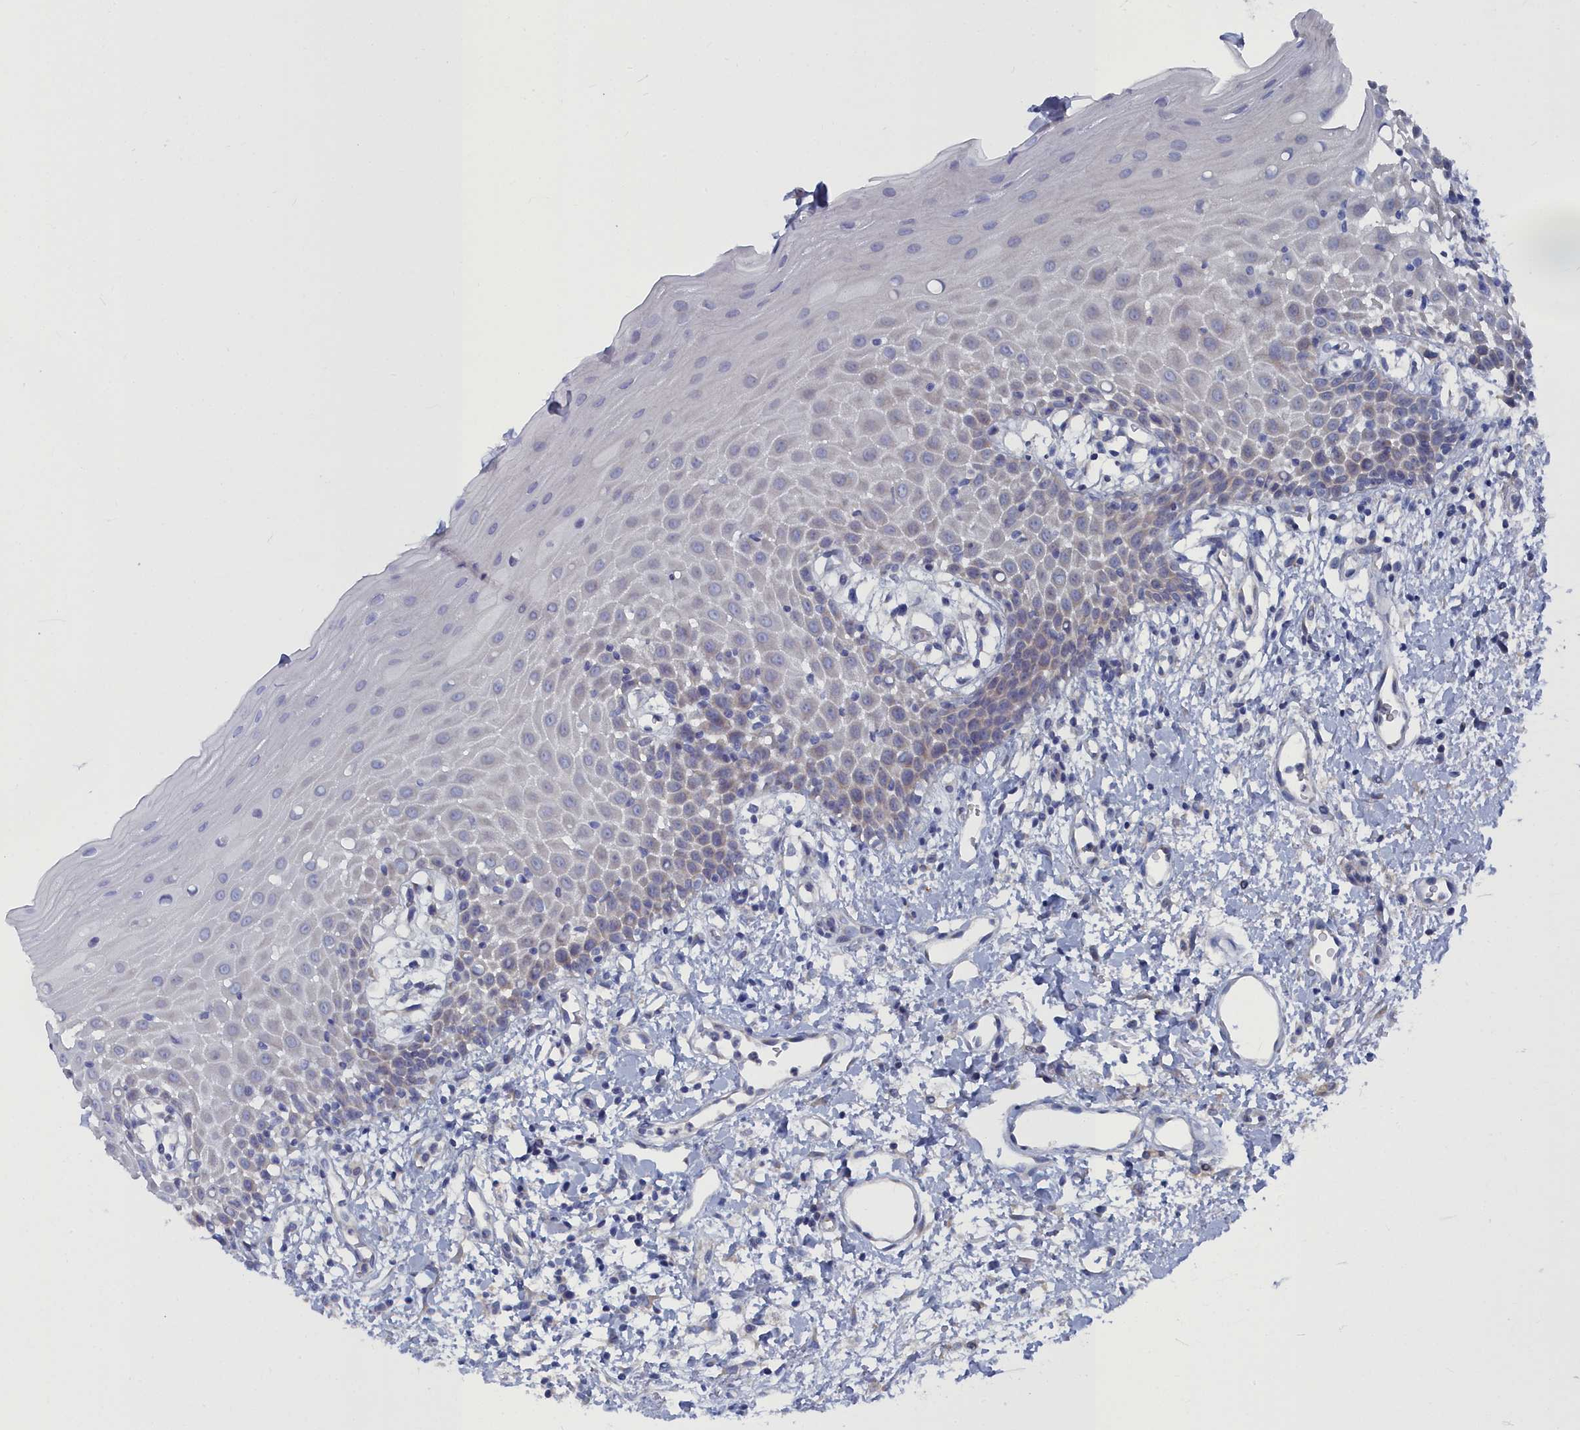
{"staining": {"intensity": "negative", "quantity": "none", "location": "none"}, "tissue": "oral mucosa", "cell_type": "Squamous epithelial cells", "image_type": "normal", "snomed": [{"axis": "morphology", "description": "Normal tissue, NOS"}, {"axis": "topography", "description": "Oral tissue"}], "caption": "IHC photomicrograph of normal oral mucosa: oral mucosa stained with DAB (3,3'-diaminobenzidine) exhibits no significant protein staining in squamous epithelial cells.", "gene": "CCDC149", "patient": {"sex": "female", "age": 70}}